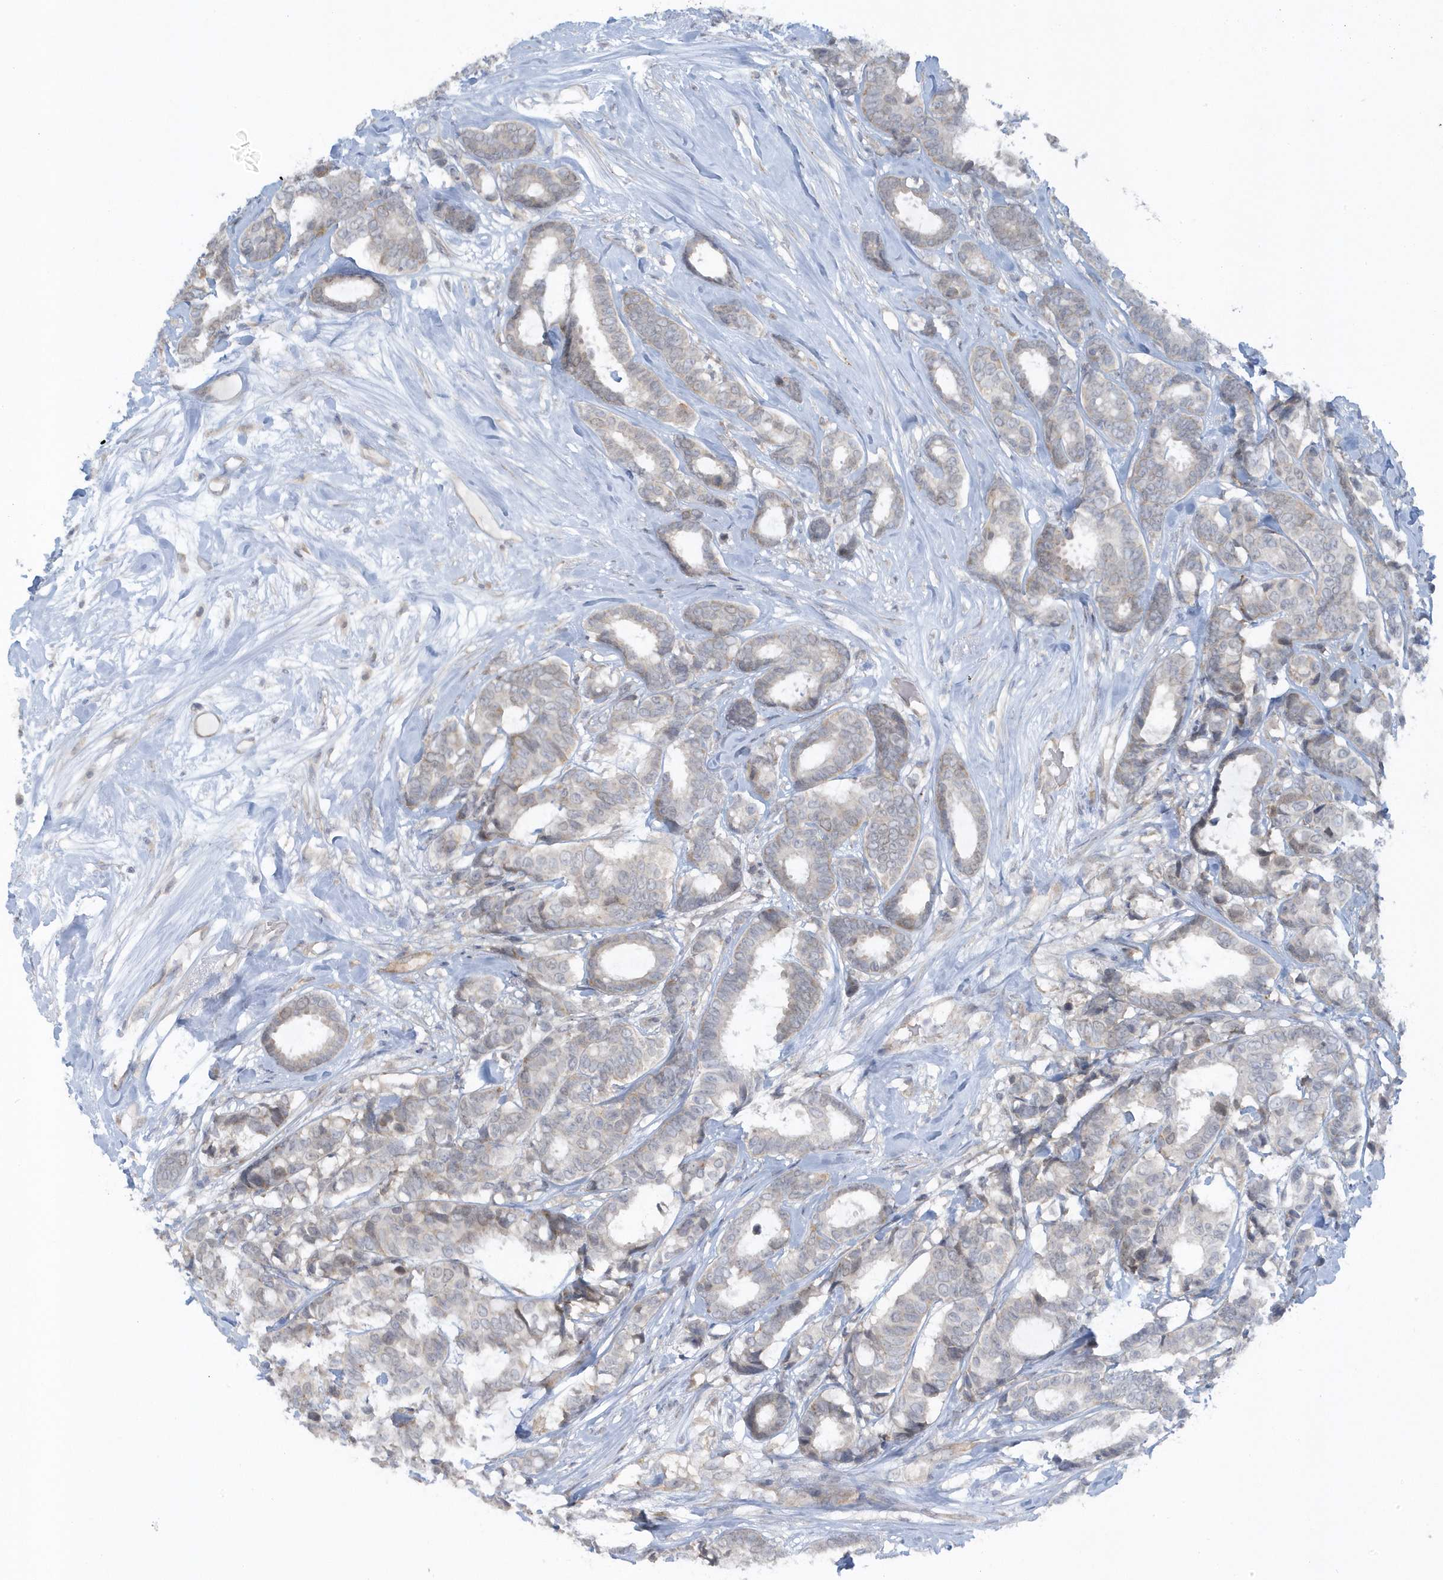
{"staining": {"intensity": "weak", "quantity": "<25%", "location": "cytoplasmic/membranous"}, "tissue": "breast cancer", "cell_type": "Tumor cells", "image_type": "cancer", "snomed": [{"axis": "morphology", "description": "Duct carcinoma"}, {"axis": "topography", "description": "Breast"}], "caption": "Micrograph shows no significant protein staining in tumor cells of breast invasive ductal carcinoma.", "gene": "SCN3A", "patient": {"sex": "female", "age": 87}}